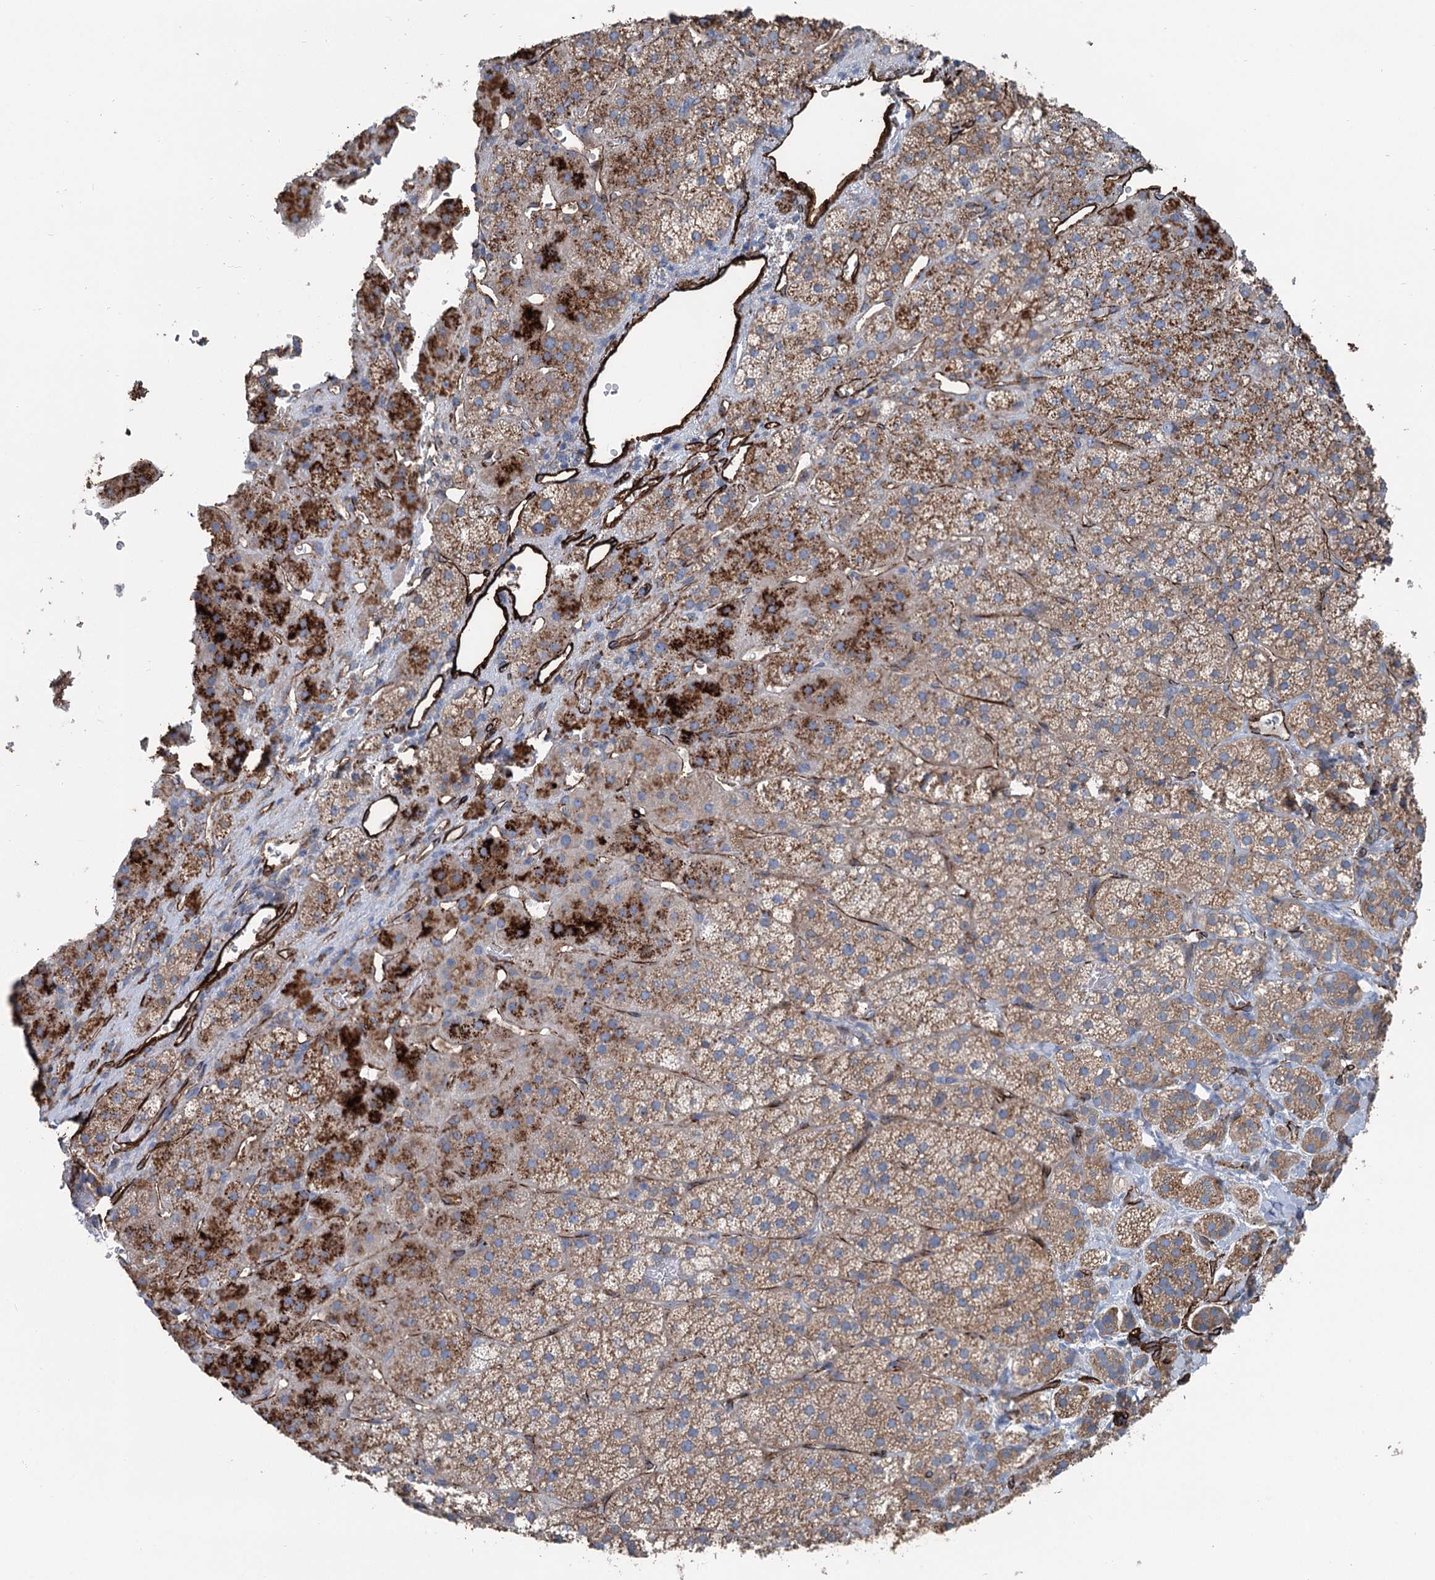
{"staining": {"intensity": "moderate", "quantity": ">75%", "location": "cytoplasmic/membranous"}, "tissue": "adrenal gland", "cell_type": "Glandular cells", "image_type": "normal", "snomed": [{"axis": "morphology", "description": "Normal tissue, NOS"}, {"axis": "topography", "description": "Adrenal gland"}], "caption": "Immunohistochemical staining of normal adrenal gland demonstrates moderate cytoplasmic/membranous protein staining in approximately >75% of glandular cells.", "gene": "IQSEC1", "patient": {"sex": "female", "age": 44}}